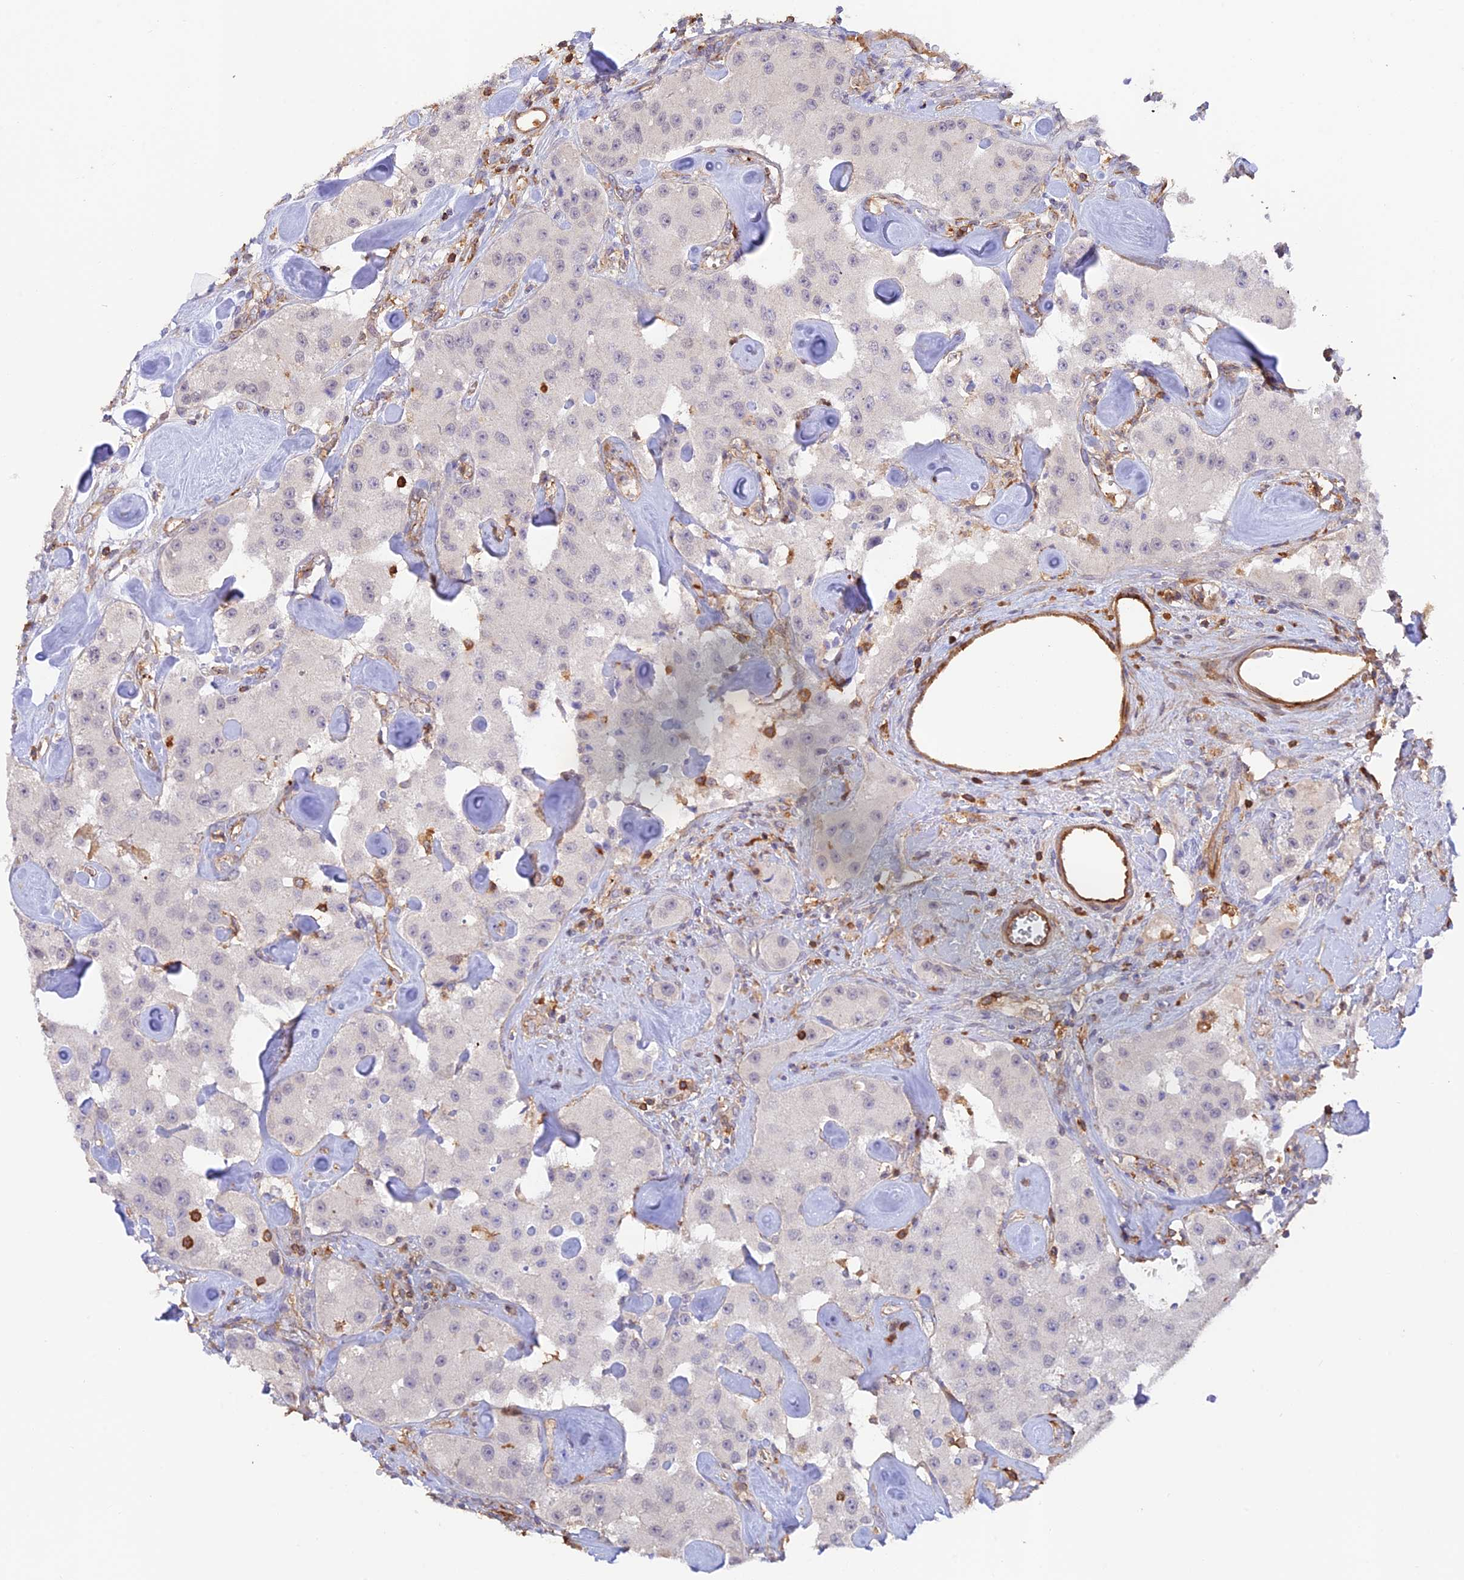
{"staining": {"intensity": "negative", "quantity": "none", "location": "none"}, "tissue": "carcinoid", "cell_type": "Tumor cells", "image_type": "cancer", "snomed": [{"axis": "morphology", "description": "Carcinoid, malignant, NOS"}, {"axis": "topography", "description": "Pancreas"}], "caption": "Histopathology image shows no protein staining in tumor cells of carcinoid (malignant) tissue. Brightfield microscopy of immunohistochemistry (IHC) stained with DAB (brown) and hematoxylin (blue), captured at high magnification.", "gene": "DENND1C", "patient": {"sex": "male", "age": 41}}